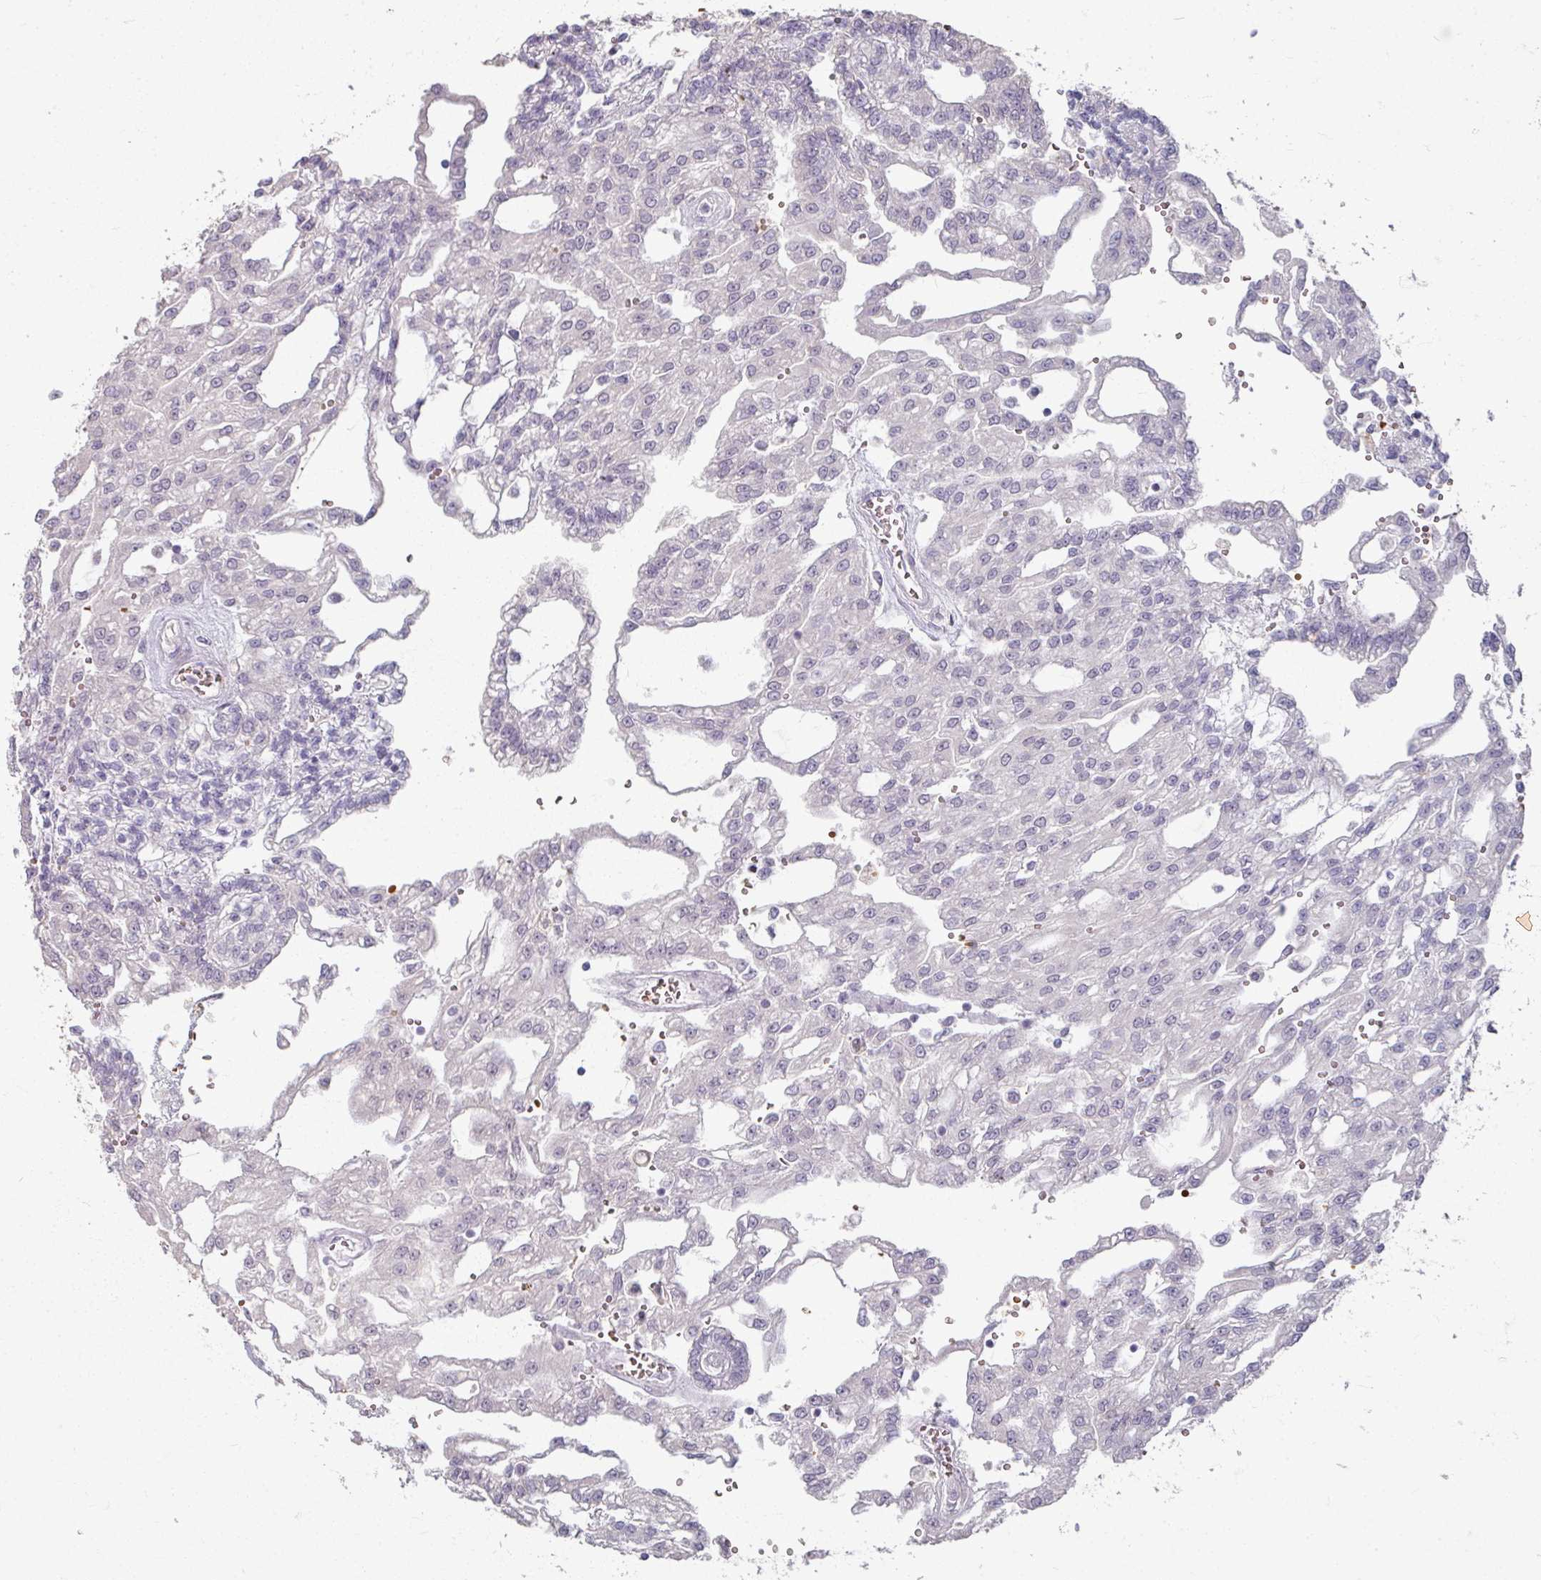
{"staining": {"intensity": "negative", "quantity": "none", "location": "none"}, "tissue": "renal cancer", "cell_type": "Tumor cells", "image_type": "cancer", "snomed": [{"axis": "morphology", "description": "Adenocarcinoma, NOS"}, {"axis": "topography", "description": "Kidney"}], "caption": "Image shows no significant protein expression in tumor cells of renal cancer (adenocarcinoma).", "gene": "KMT5C", "patient": {"sex": "male", "age": 63}}